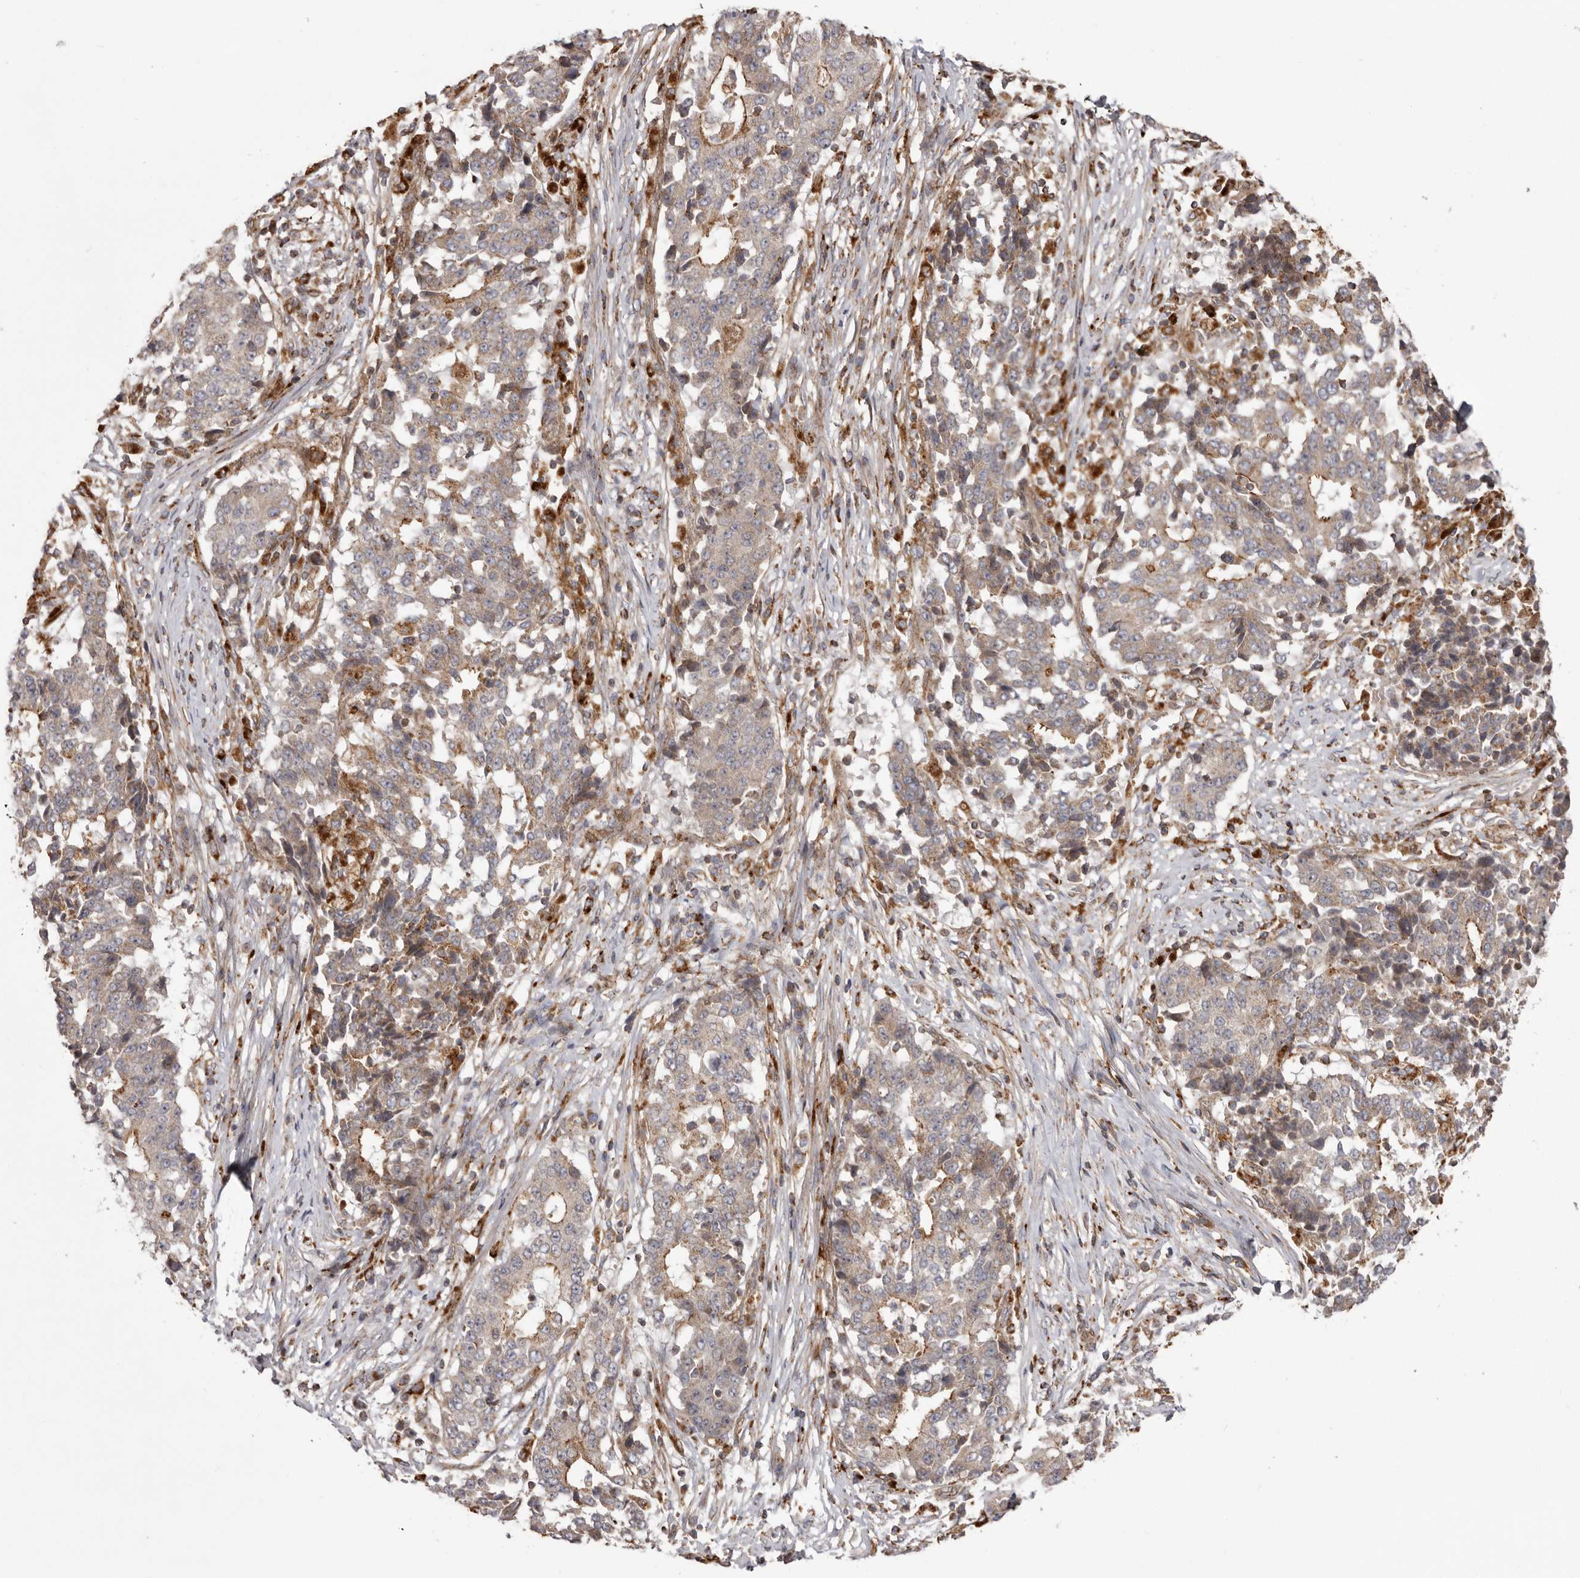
{"staining": {"intensity": "weak", "quantity": "25%-75%", "location": "cytoplasmic/membranous"}, "tissue": "stomach cancer", "cell_type": "Tumor cells", "image_type": "cancer", "snomed": [{"axis": "morphology", "description": "Adenocarcinoma, NOS"}, {"axis": "topography", "description": "Stomach"}], "caption": "Stomach adenocarcinoma stained with a protein marker reveals weak staining in tumor cells.", "gene": "NUP43", "patient": {"sex": "male", "age": 59}}